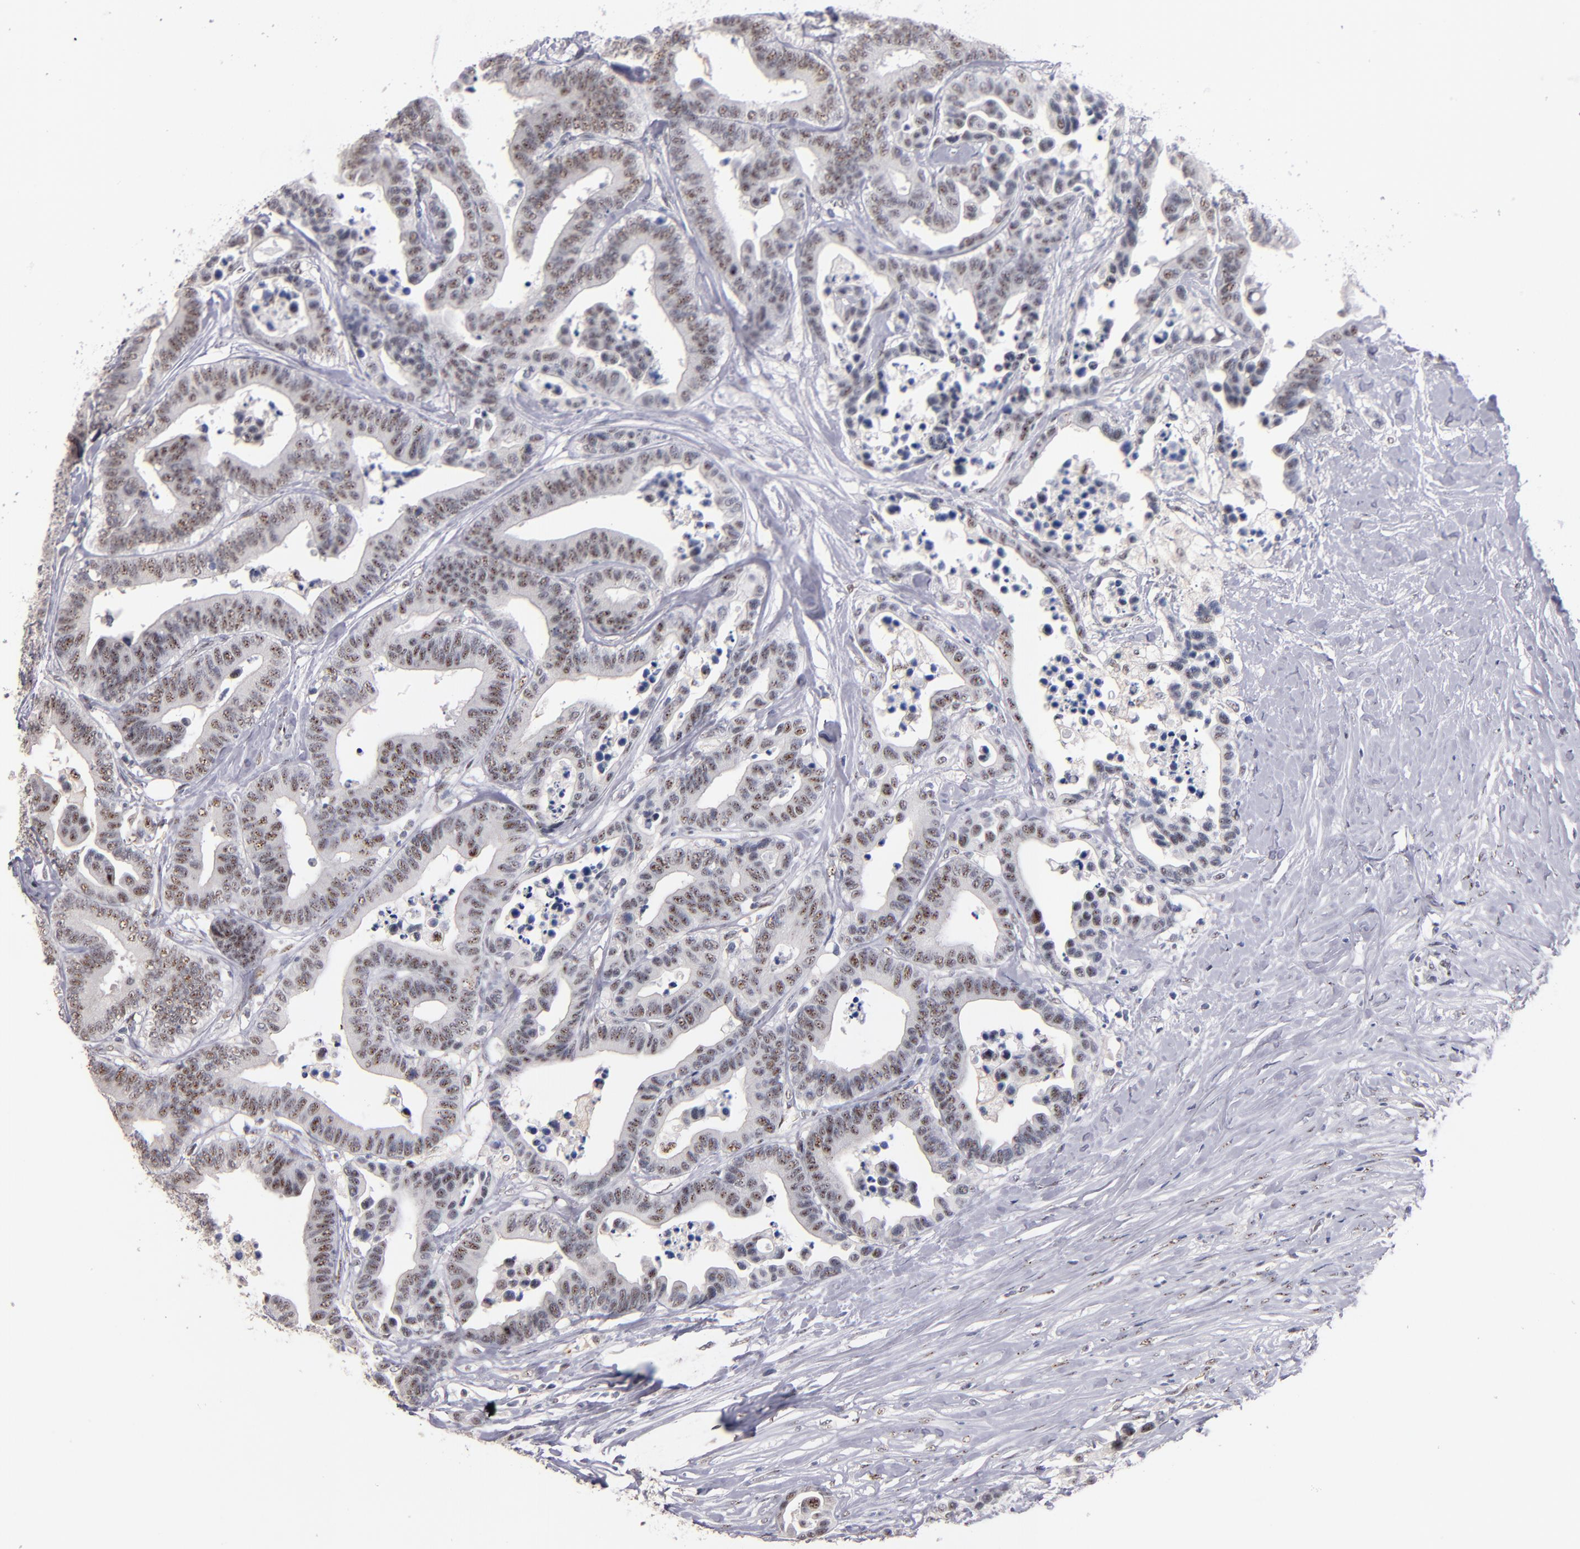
{"staining": {"intensity": "moderate", "quantity": ">75%", "location": "nuclear"}, "tissue": "colorectal cancer", "cell_type": "Tumor cells", "image_type": "cancer", "snomed": [{"axis": "morphology", "description": "Adenocarcinoma, NOS"}, {"axis": "topography", "description": "Colon"}], "caption": "Adenocarcinoma (colorectal) stained for a protein (brown) displays moderate nuclear positive positivity in approximately >75% of tumor cells.", "gene": "RAF1", "patient": {"sex": "male", "age": 82}}